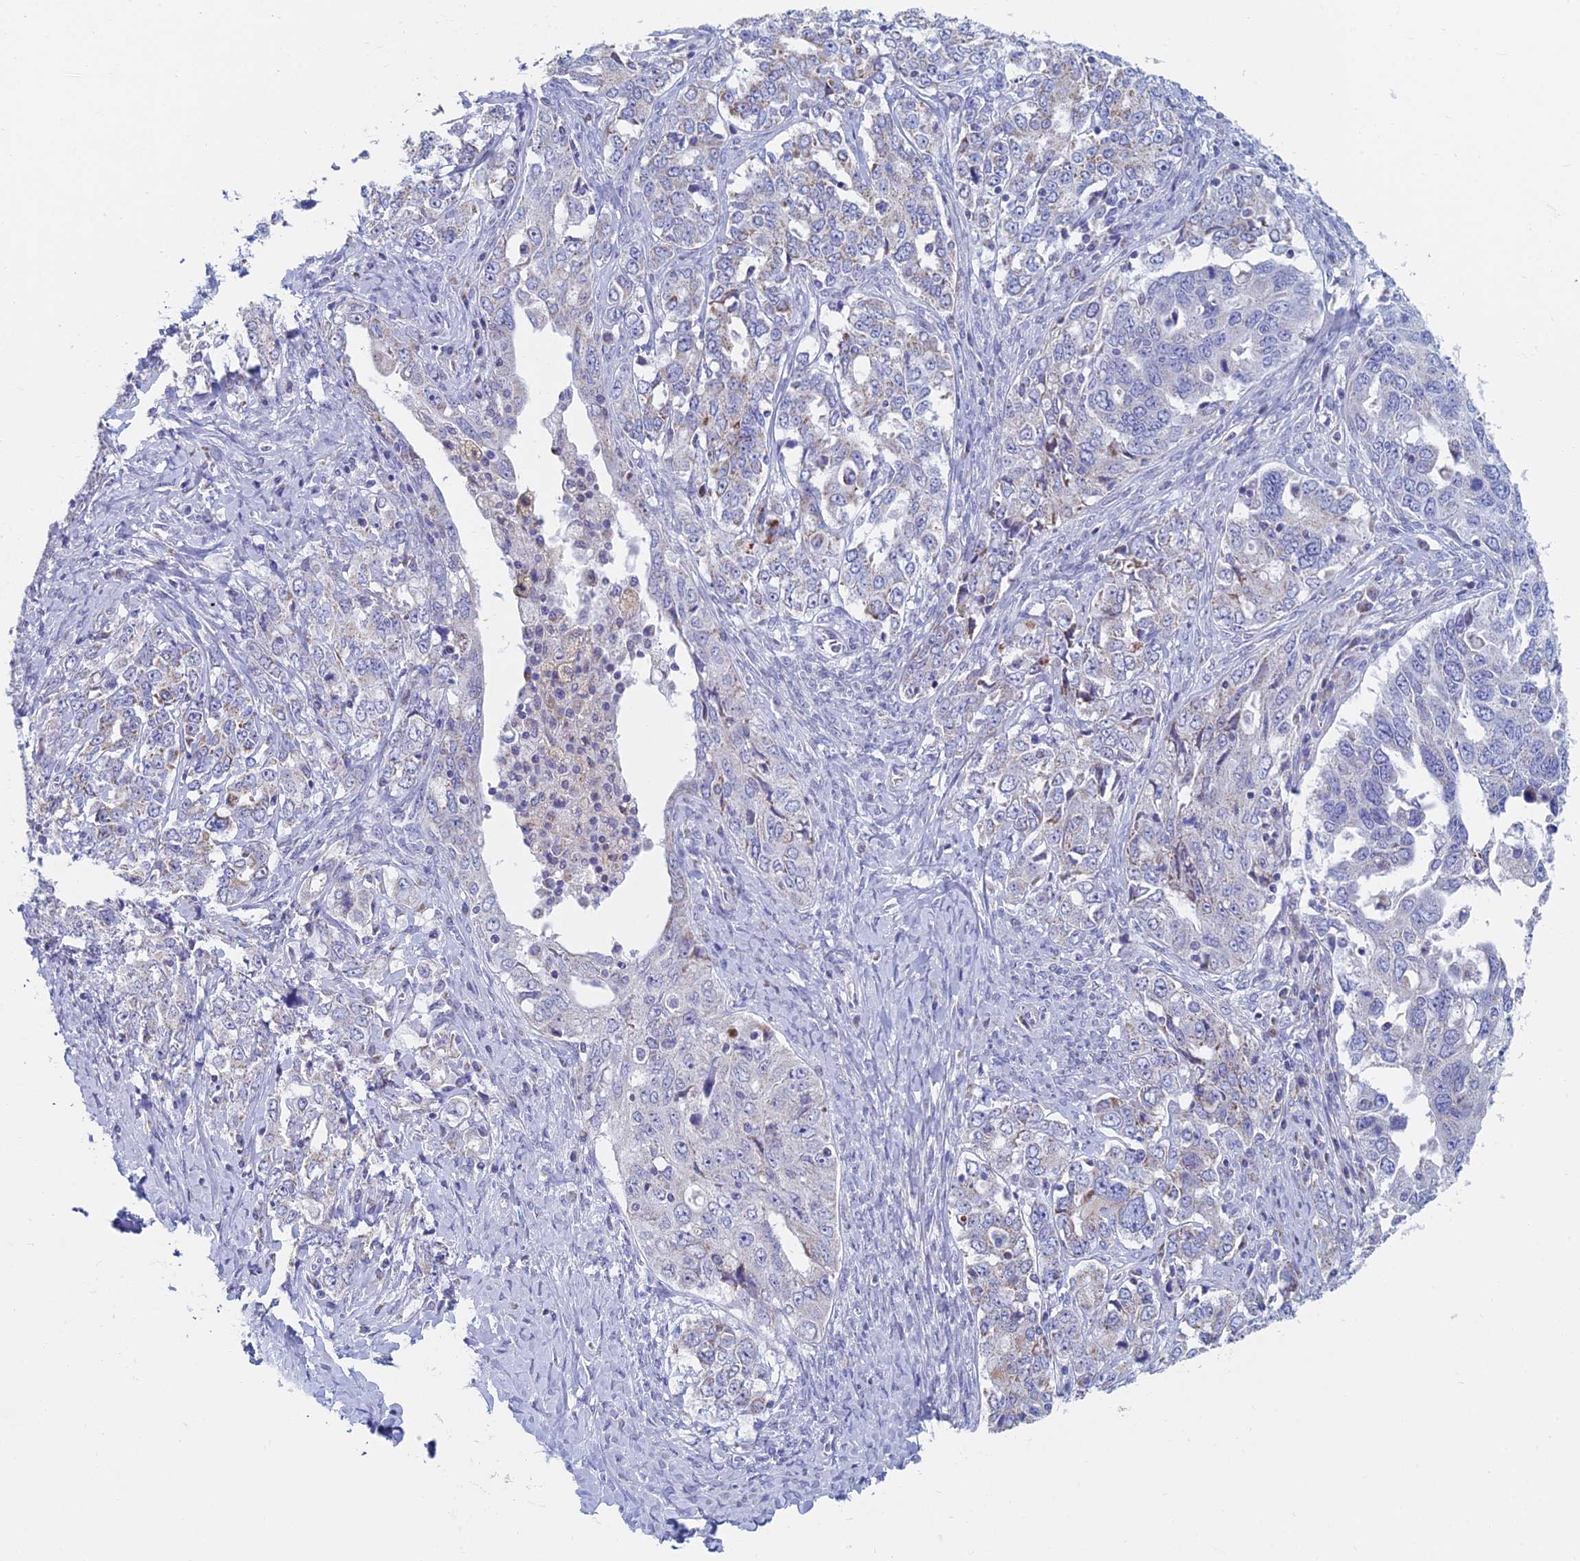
{"staining": {"intensity": "weak", "quantity": "<25%", "location": "cytoplasmic/membranous"}, "tissue": "ovarian cancer", "cell_type": "Tumor cells", "image_type": "cancer", "snomed": [{"axis": "morphology", "description": "Carcinoma, endometroid"}, {"axis": "topography", "description": "Ovary"}], "caption": "This is a photomicrograph of immunohistochemistry staining of ovarian cancer (endometroid carcinoma), which shows no staining in tumor cells.", "gene": "ACSM1", "patient": {"sex": "female", "age": 62}}